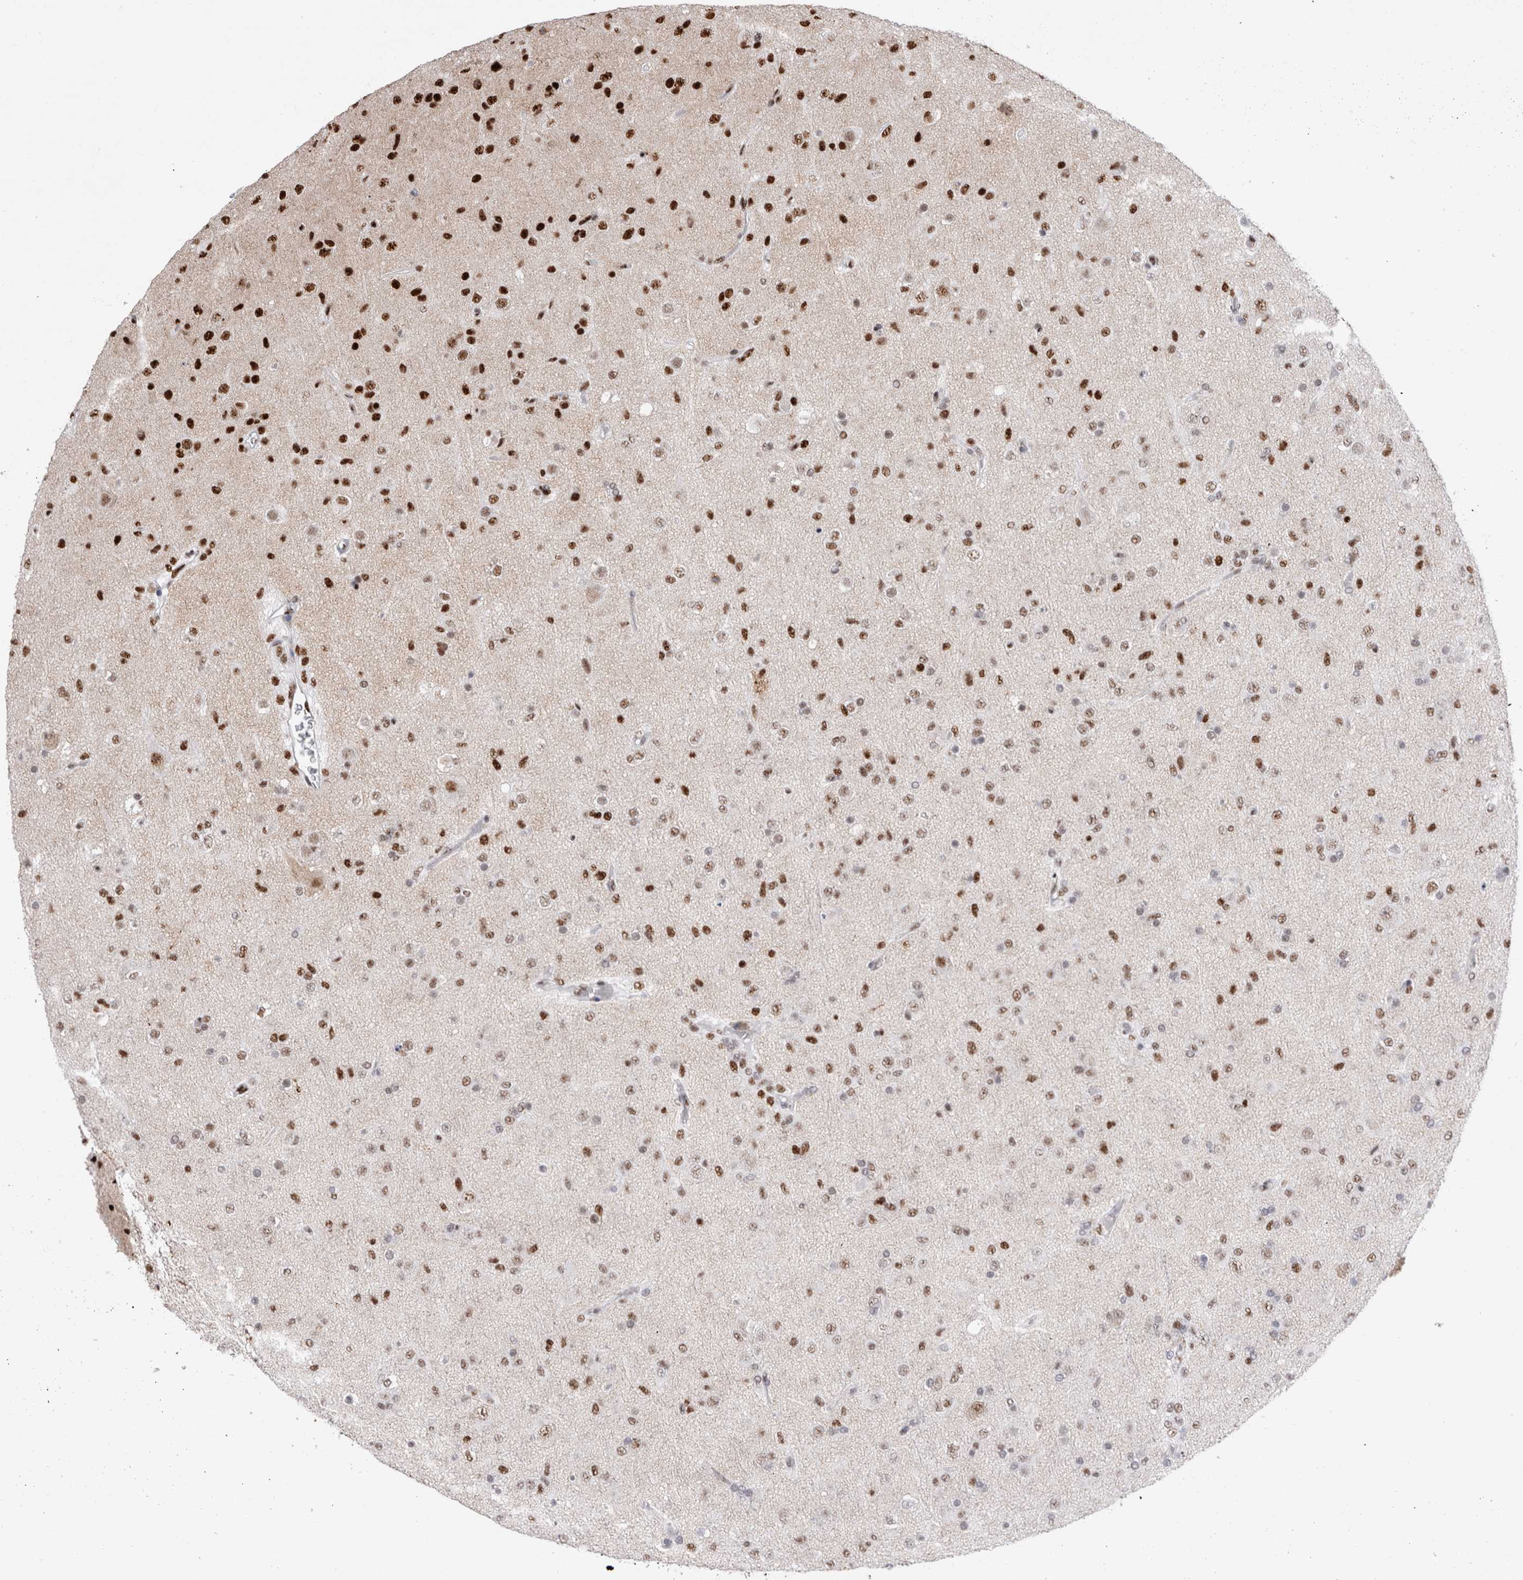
{"staining": {"intensity": "strong", "quantity": ">75%", "location": "nuclear"}, "tissue": "glioma", "cell_type": "Tumor cells", "image_type": "cancer", "snomed": [{"axis": "morphology", "description": "Glioma, malignant, Low grade"}, {"axis": "topography", "description": "Brain"}], "caption": "Tumor cells reveal high levels of strong nuclear positivity in about >75% of cells in malignant low-grade glioma.", "gene": "RBM6", "patient": {"sex": "male", "age": 65}}